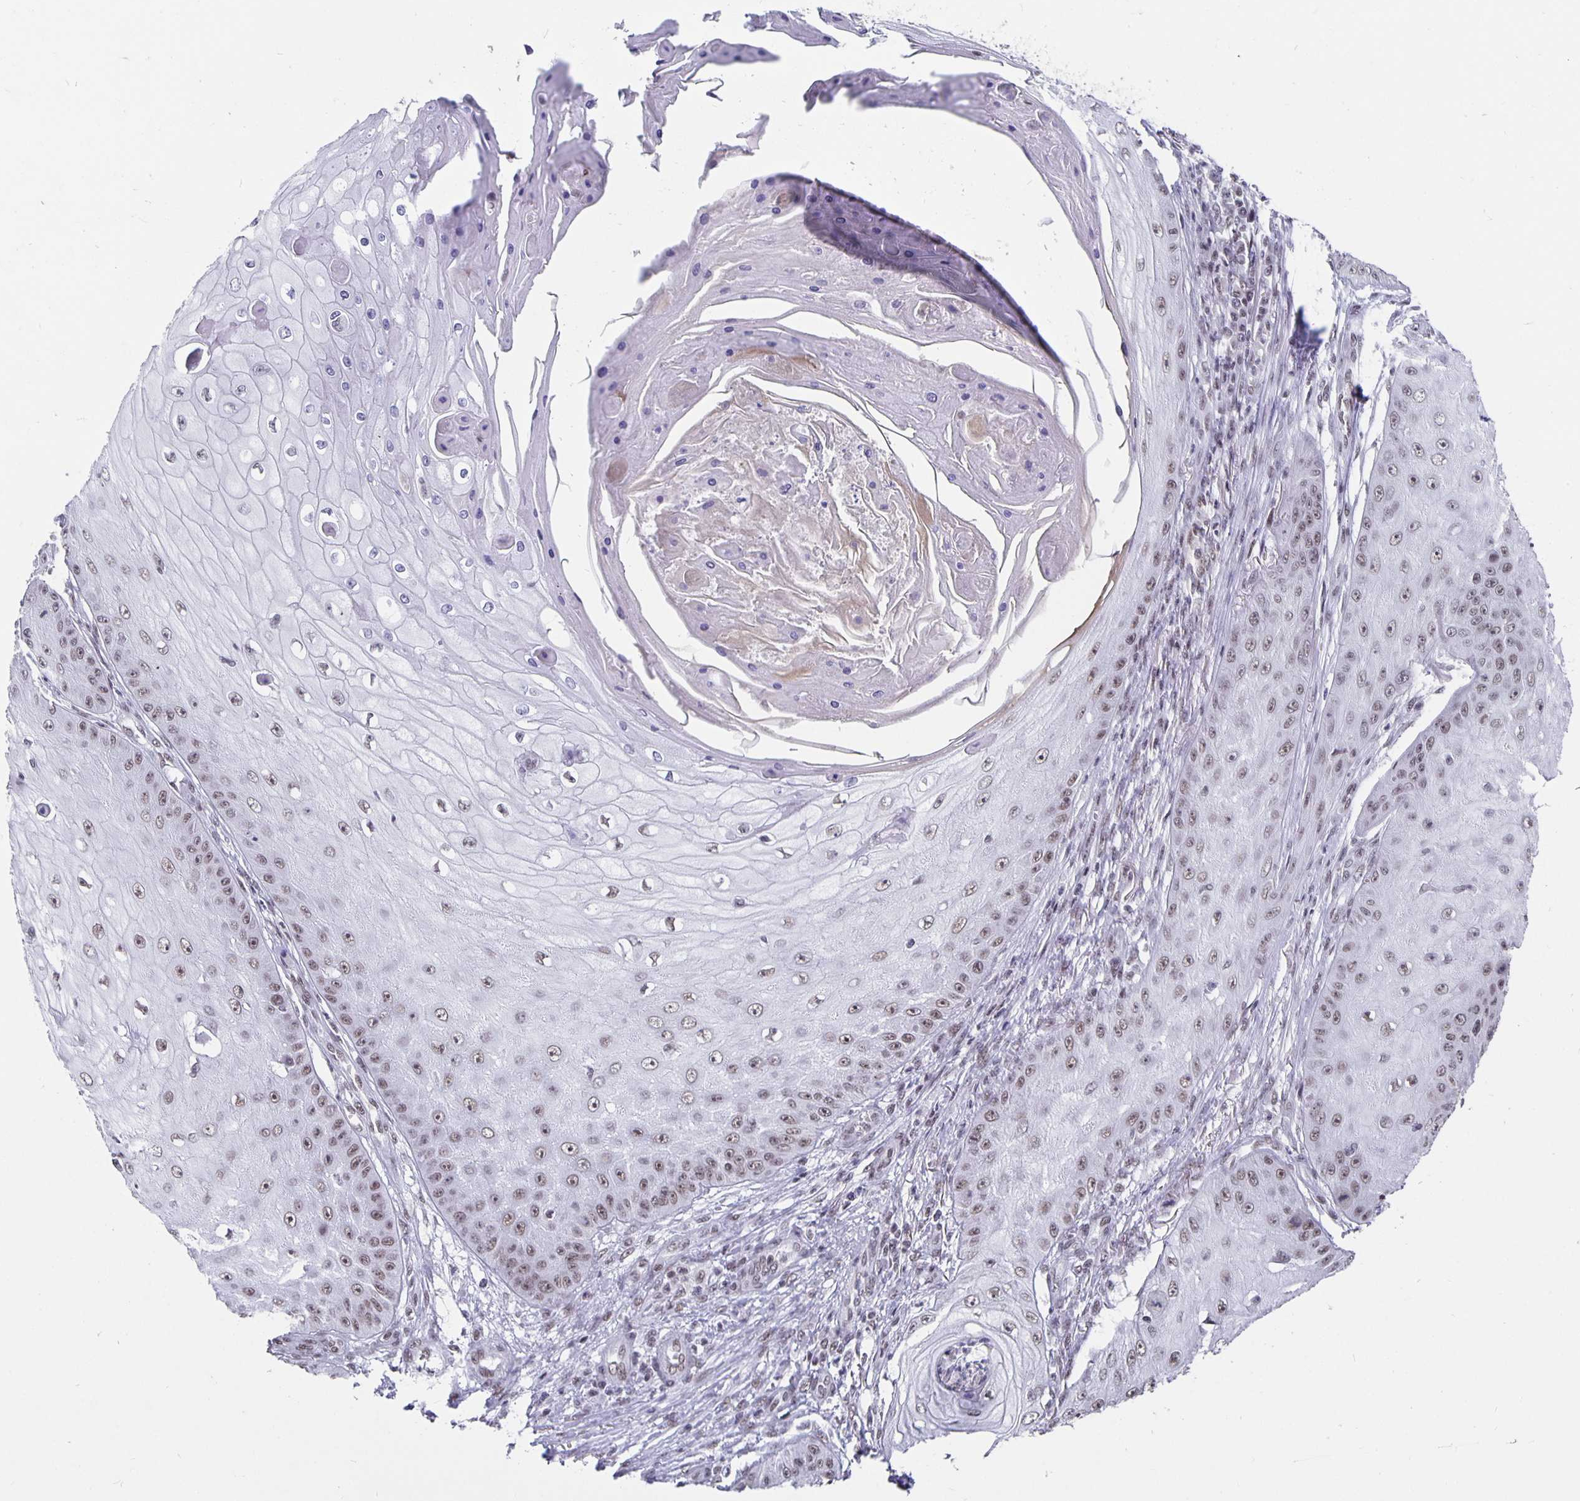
{"staining": {"intensity": "moderate", "quantity": ">75%", "location": "nuclear"}, "tissue": "skin cancer", "cell_type": "Tumor cells", "image_type": "cancer", "snomed": [{"axis": "morphology", "description": "Squamous cell carcinoma, NOS"}, {"axis": "topography", "description": "Skin"}], "caption": "There is medium levels of moderate nuclear expression in tumor cells of skin cancer, as demonstrated by immunohistochemical staining (brown color).", "gene": "PBX2", "patient": {"sex": "male", "age": 70}}